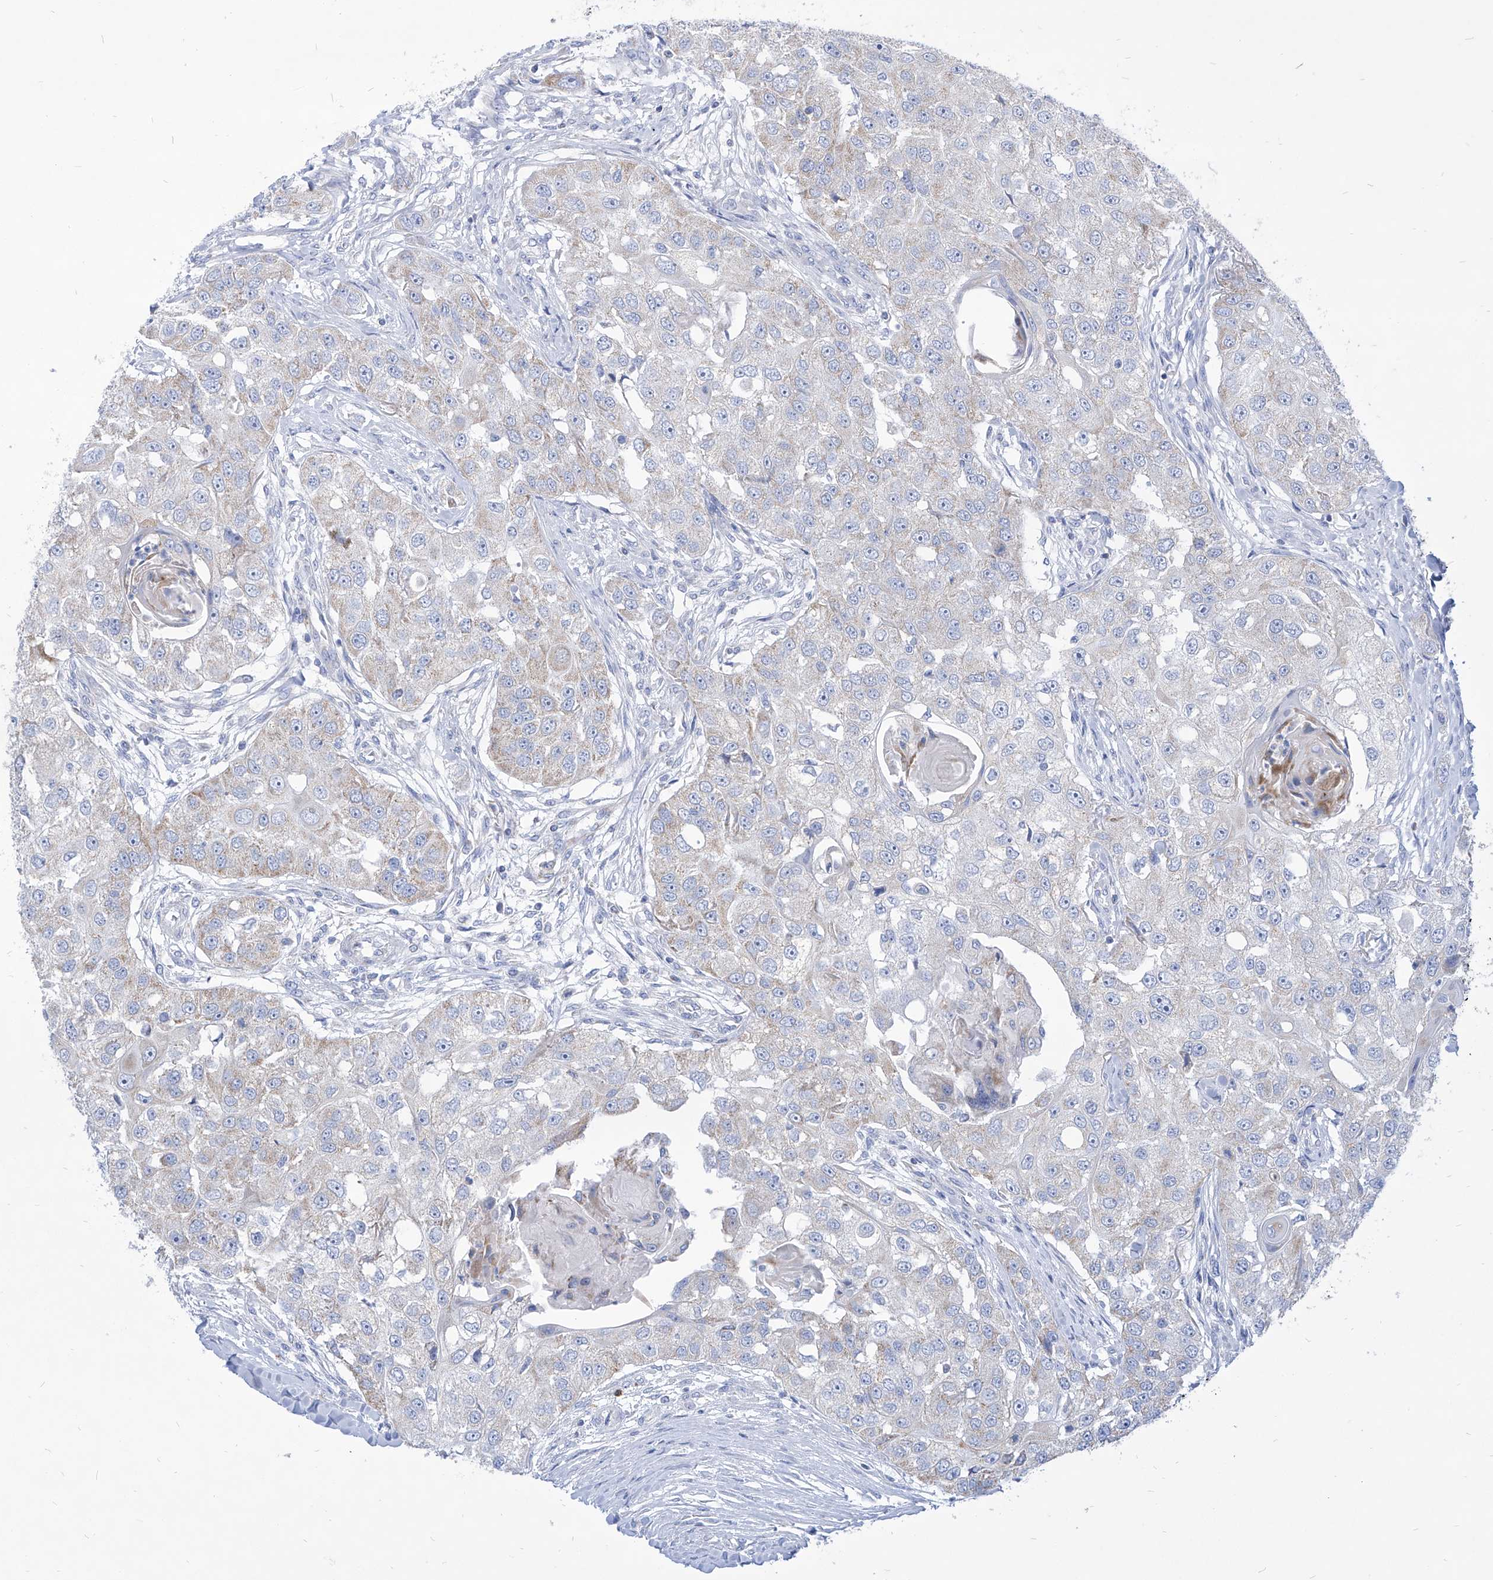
{"staining": {"intensity": "negative", "quantity": "none", "location": "none"}, "tissue": "head and neck cancer", "cell_type": "Tumor cells", "image_type": "cancer", "snomed": [{"axis": "morphology", "description": "Normal tissue, NOS"}, {"axis": "morphology", "description": "Squamous cell carcinoma, NOS"}, {"axis": "topography", "description": "Skeletal muscle"}, {"axis": "topography", "description": "Head-Neck"}], "caption": "Immunohistochemistry (IHC) histopathology image of head and neck cancer (squamous cell carcinoma) stained for a protein (brown), which shows no expression in tumor cells. Nuclei are stained in blue.", "gene": "COQ3", "patient": {"sex": "male", "age": 51}}